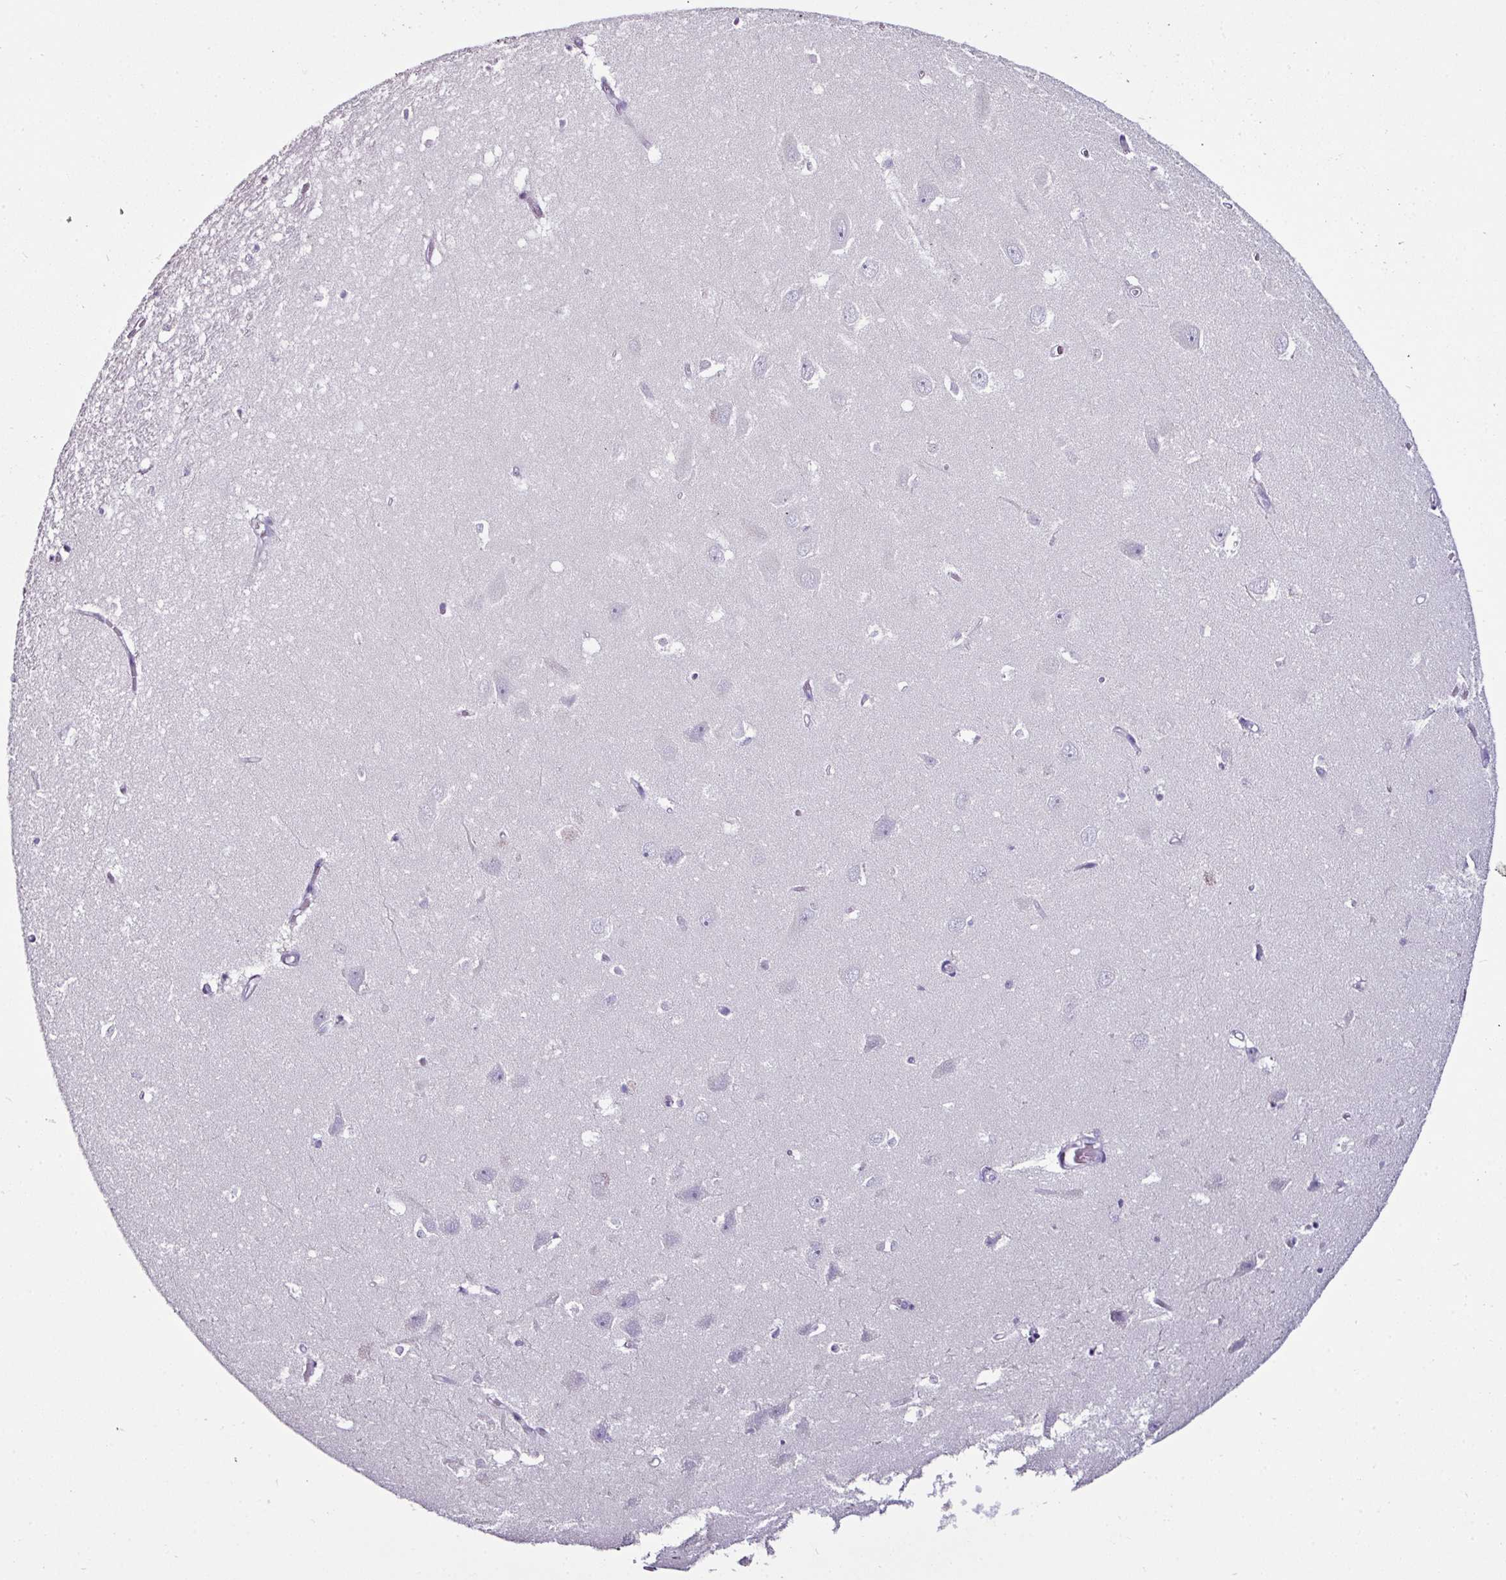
{"staining": {"intensity": "negative", "quantity": "none", "location": "none"}, "tissue": "hippocampus", "cell_type": "Glial cells", "image_type": "normal", "snomed": [{"axis": "morphology", "description": "Normal tissue, NOS"}, {"axis": "topography", "description": "Hippocampus"}], "caption": "Human hippocampus stained for a protein using immunohistochemistry reveals no staining in glial cells.", "gene": "GLP2R", "patient": {"sex": "female", "age": 64}}